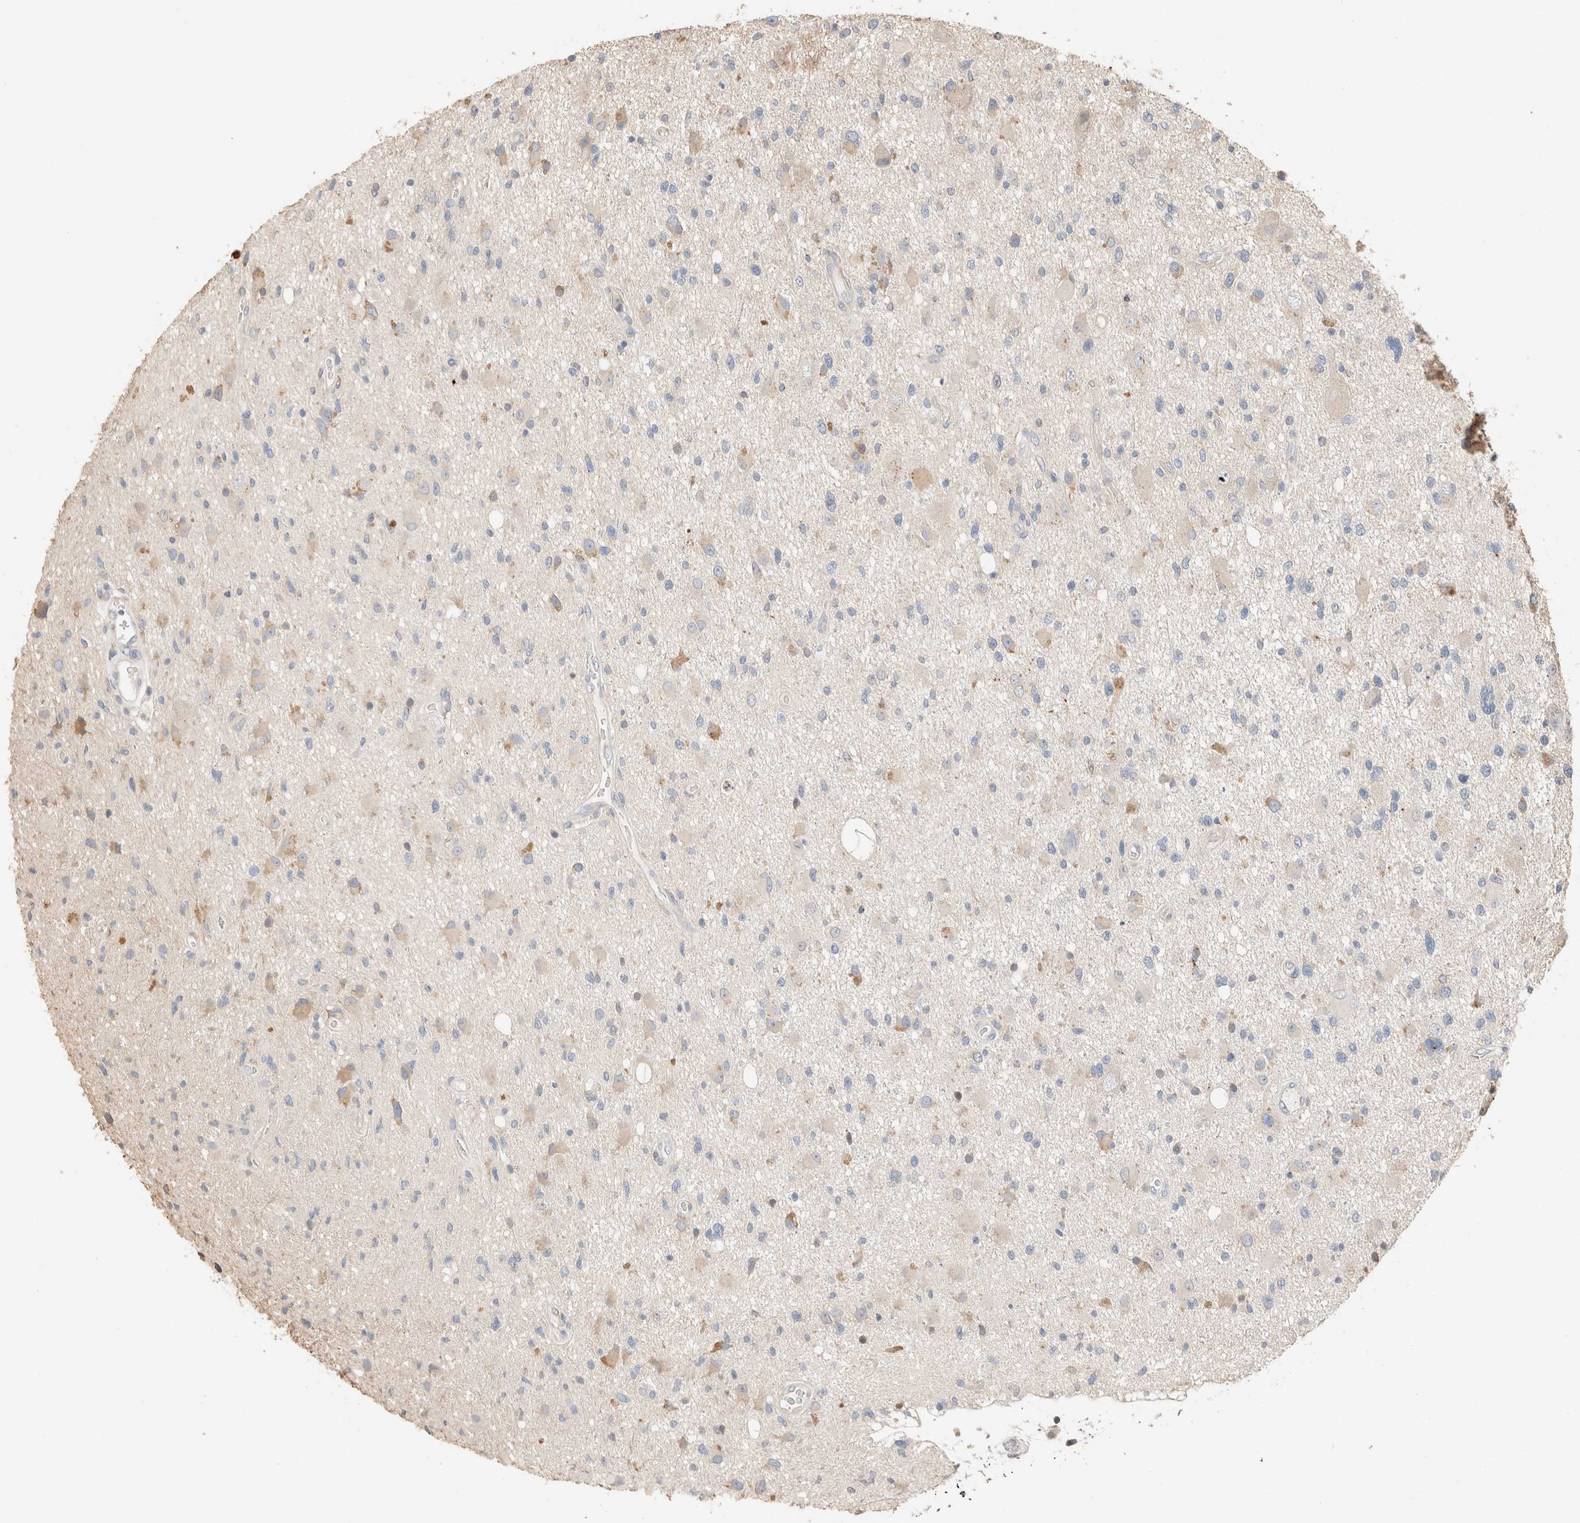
{"staining": {"intensity": "negative", "quantity": "none", "location": "none"}, "tissue": "glioma", "cell_type": "Tumor cells", "image_type": "cancer", "snomed": [{"axis": "morphology", "description": "Glioma, malignant, High grade"}, {"axis": "topography", "description": "Brain"}], "caption": "The micrograph reveals no staining of tumor cells in glioma.", "gene": "TUBD1", "patient": {"sex": "male", "age": 33}}